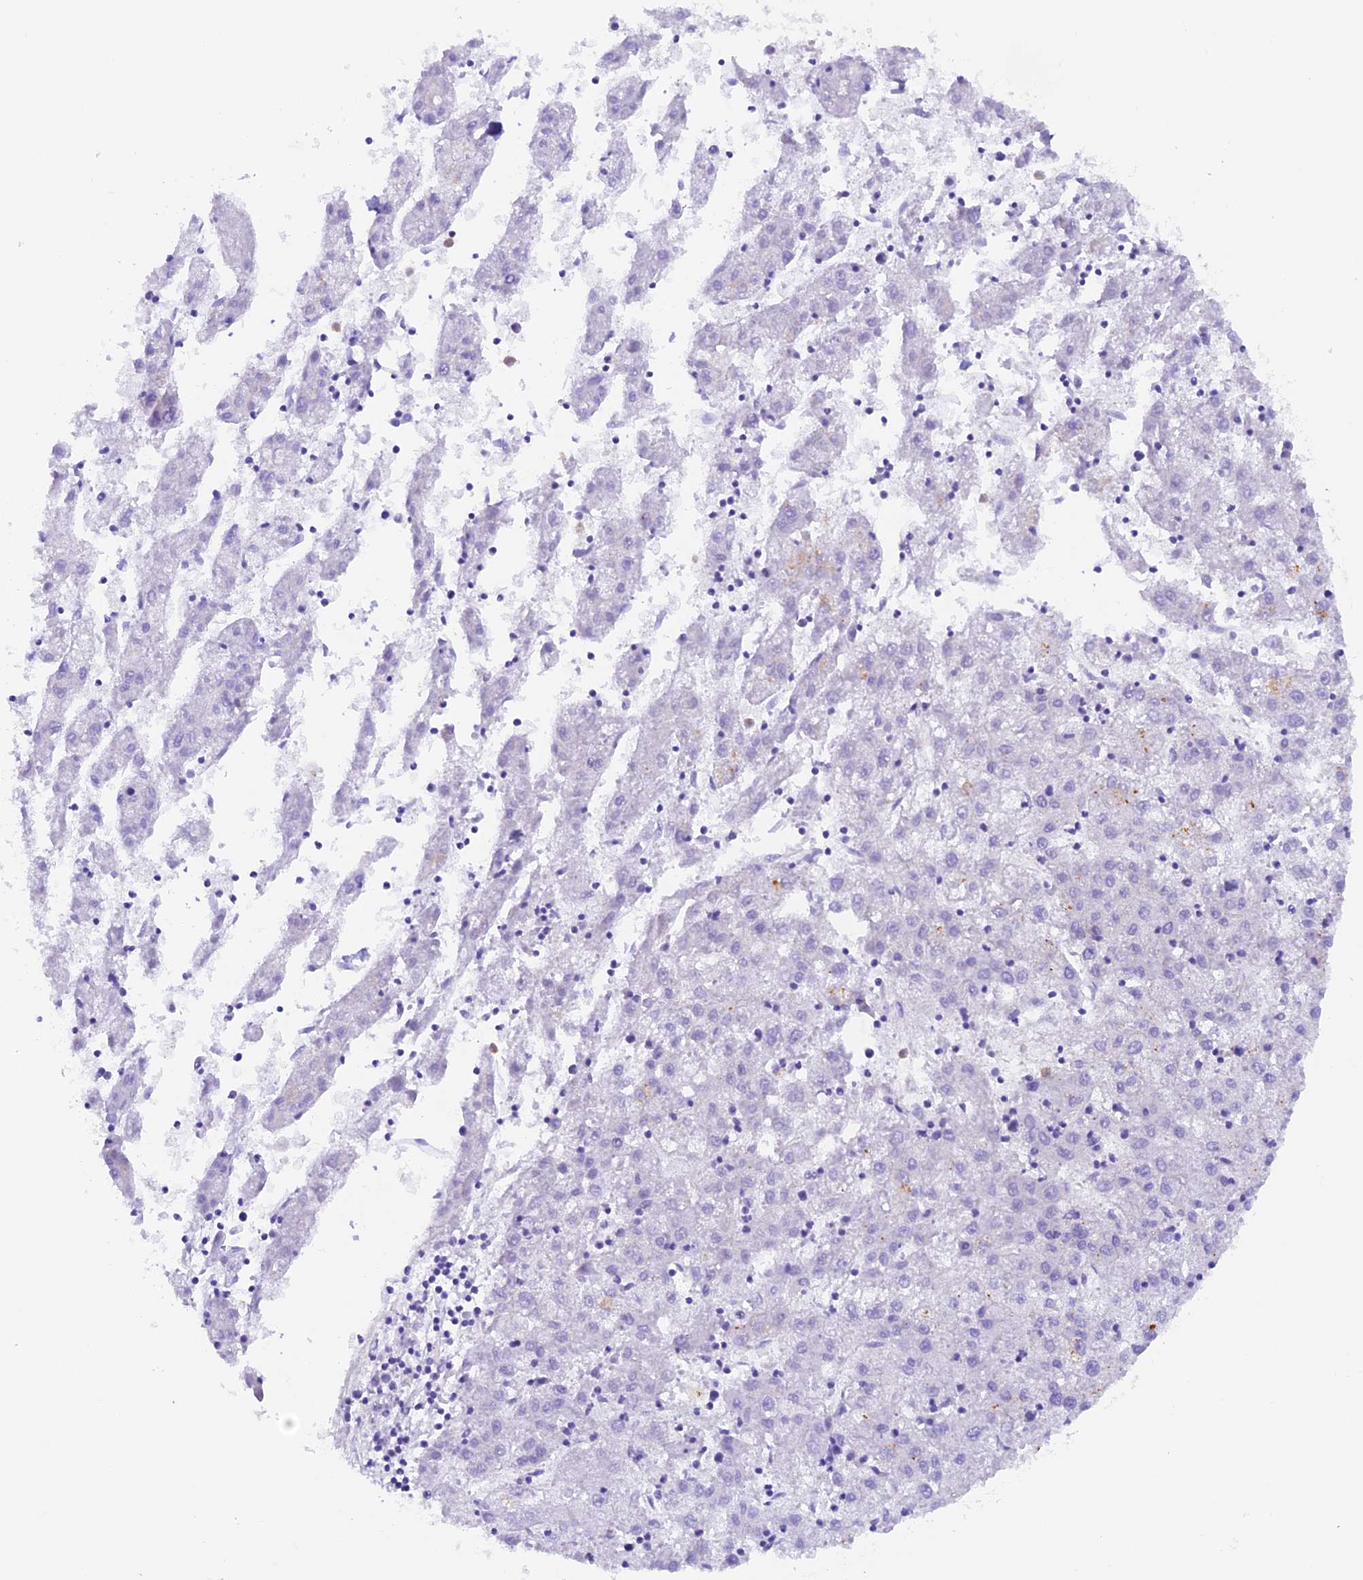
{"staining": {"intensity": "negative", "quantity": "none", "location": "none"}, "tissue": "liver cancer", "cell_type": "Tumor cells", "image_type": "cancer", "snomed": [{"axis": "morphology", "description": "Carcinoma, Hepatocellular, NOS"}, {"axis": "topography", "description": "Liver"}], "caption": "Tumor cells show no significant protein expression in liver hepatocellular carcinoma. (Stains: DAB (3,3'-diaminobenzidine) immunohistochemistry (IHC) with hematoxylin counter stain, Microscopy: brightfield microscopy at high magnification).", "gene": "NCK2", "patient": {"sex": "male", "age": 72}}